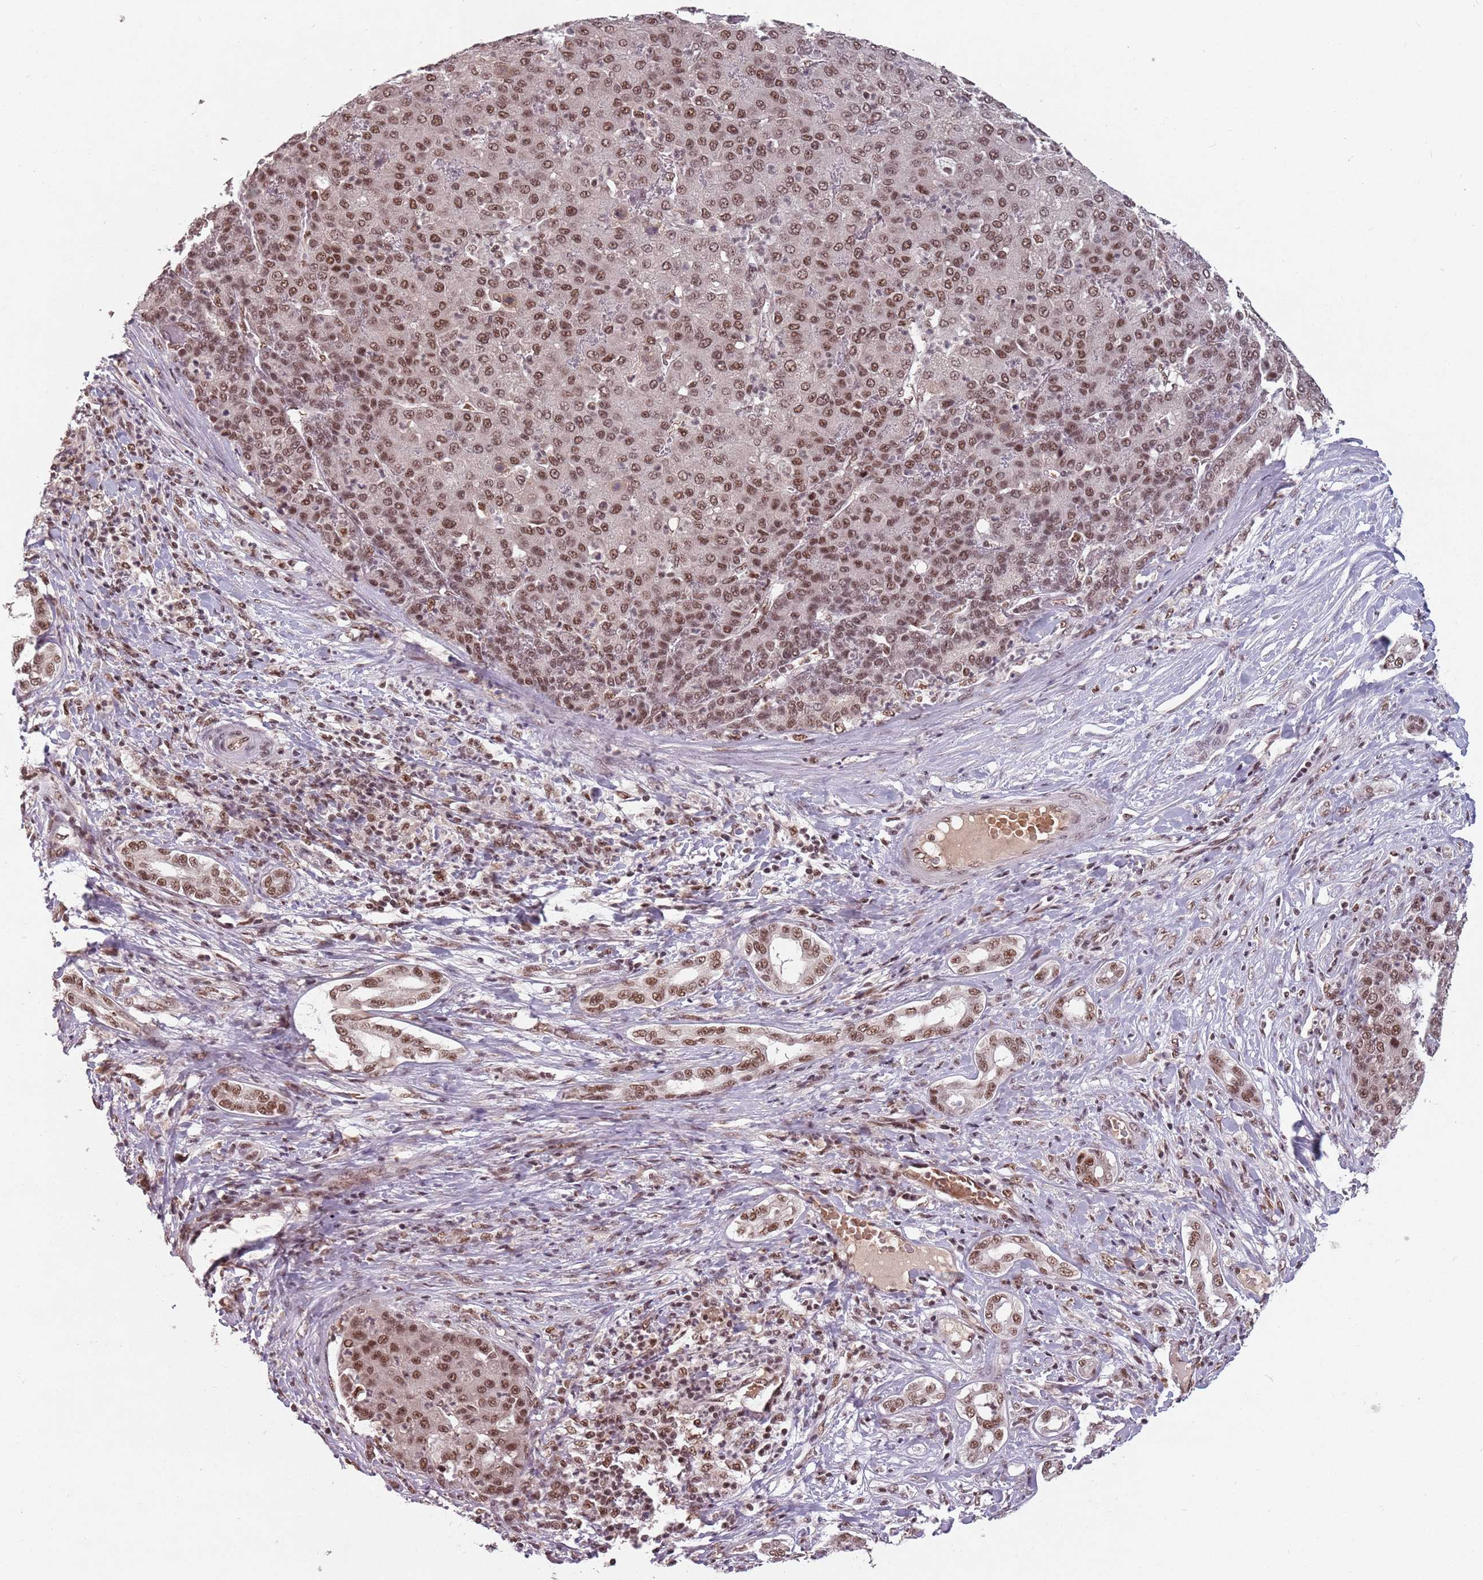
{"staining": {"intensity": "moderate", "quantity": ">75%", "location": "nuclear"}, "tissue": "liver cancer", "cell_type": "Tumor cells", "image_type": "cancer", "snomed": [{"axis": "morphology", "description": "Carcinoma, Hepatocellular, NOS"}, {"axis": "topography", "description": "Liver"}], "caption": "High-magnification brightfield microscopy of liver cancer (hepatocellular carcinoma) stained with DAB (brown) and counterstained with hematoxylin (blue). tumor cells exhibit moderate nuclear staining is seen in approximately>75% of cells.", "gene": "NCBP1", "patient": {"sex": "male", "age": 65}}